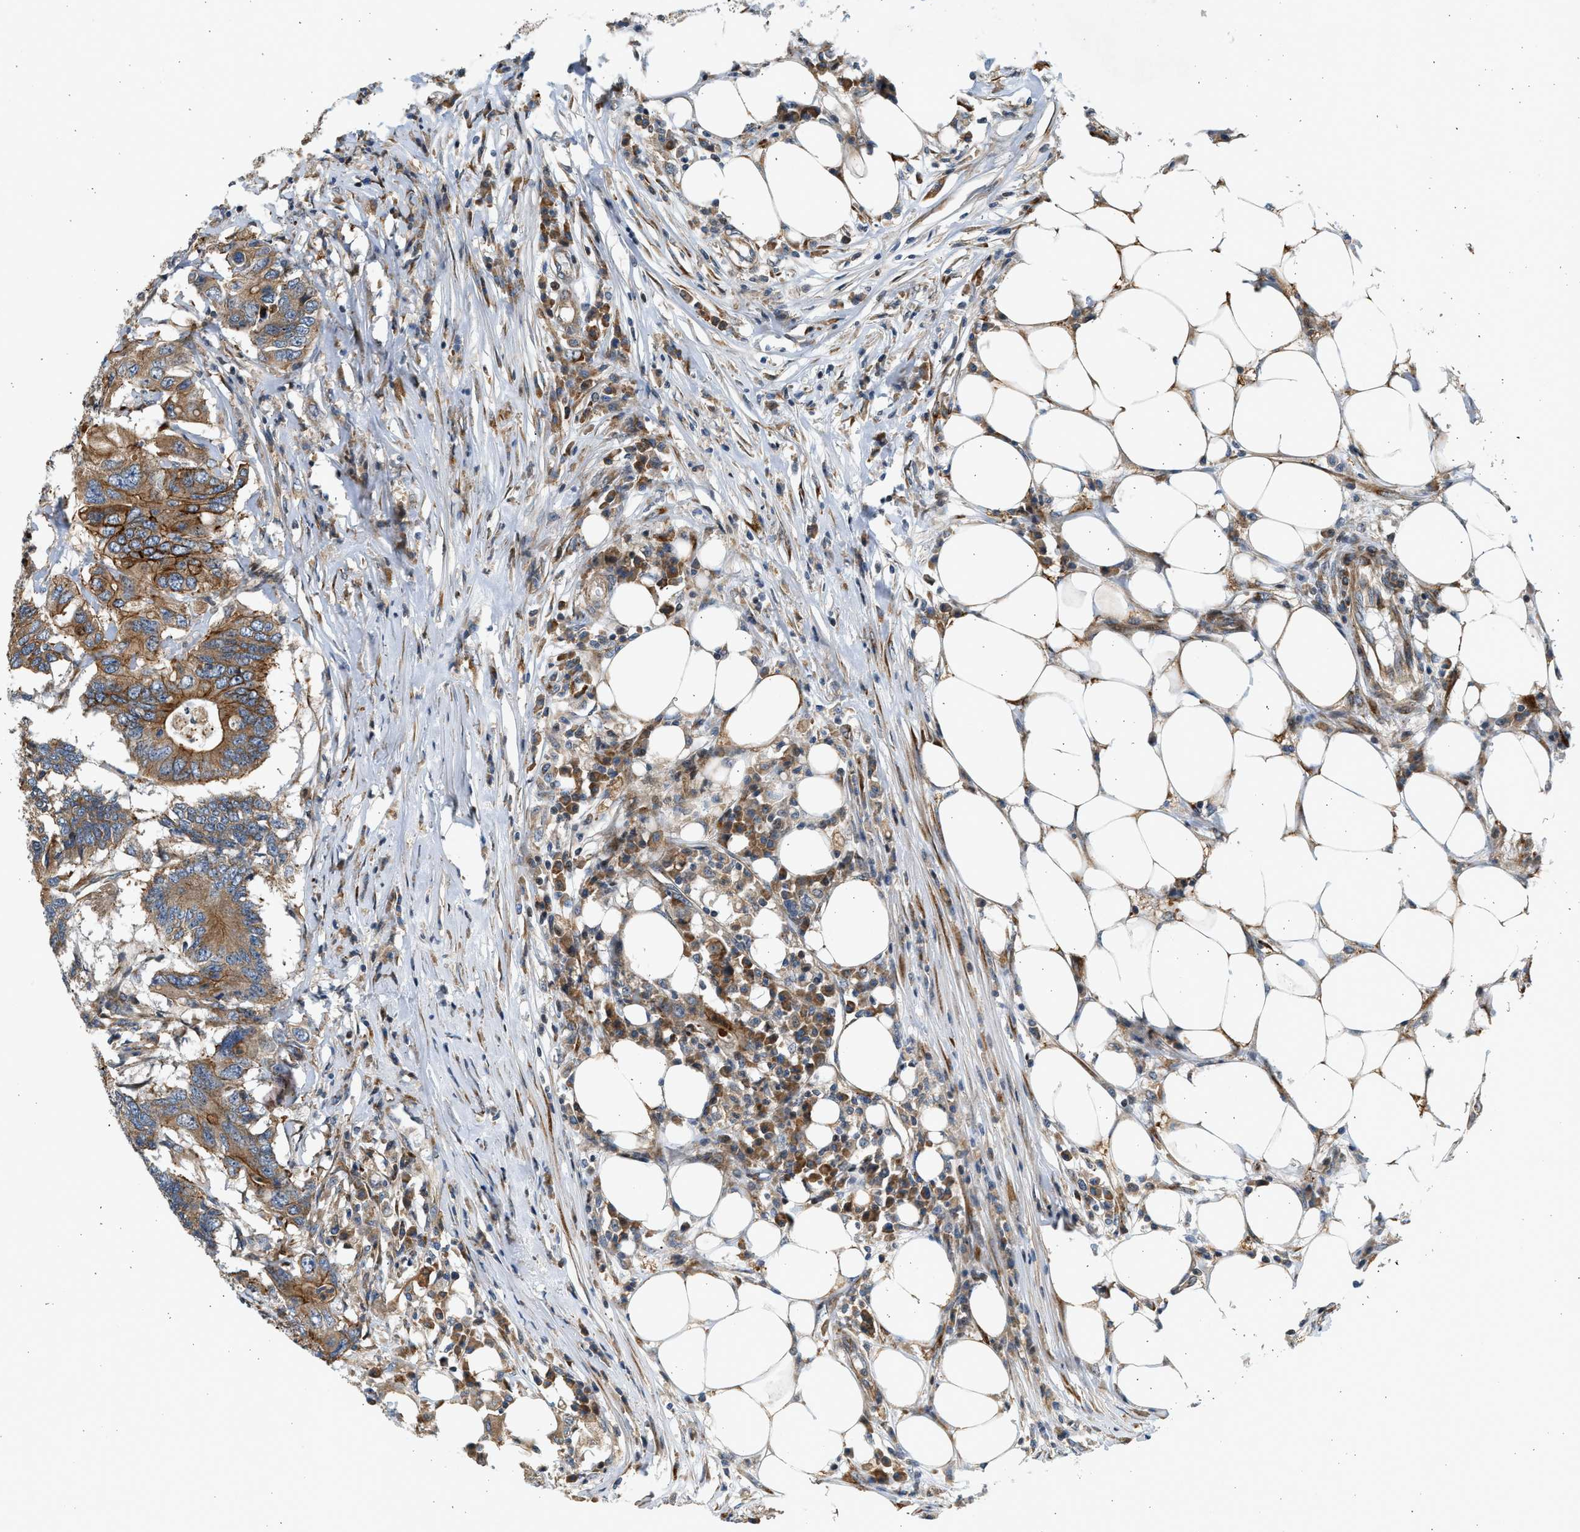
{"staining": {"intensity": "moderate", "quantity": ">75%", "location": "cytoplasmic/membranous"}, "tissue": "colorectal cancer", "cell_type": "Tumor cells", "image_type": "cancer", "snomed": [{"axis": "morphology", "description": "Adenocarcinoma, NOS"}, {"axis": "topography", "description": "Colon"}], "caption": "Immunohistochemistry (DAB) staining of human adenocarcinoma (colorectal) displays moderate cytoplasmic/membranous protein staining in approximately >75% of tumor cells.", "gene": "NRSN2", "patient": {"sex": "male", "age": 71}}